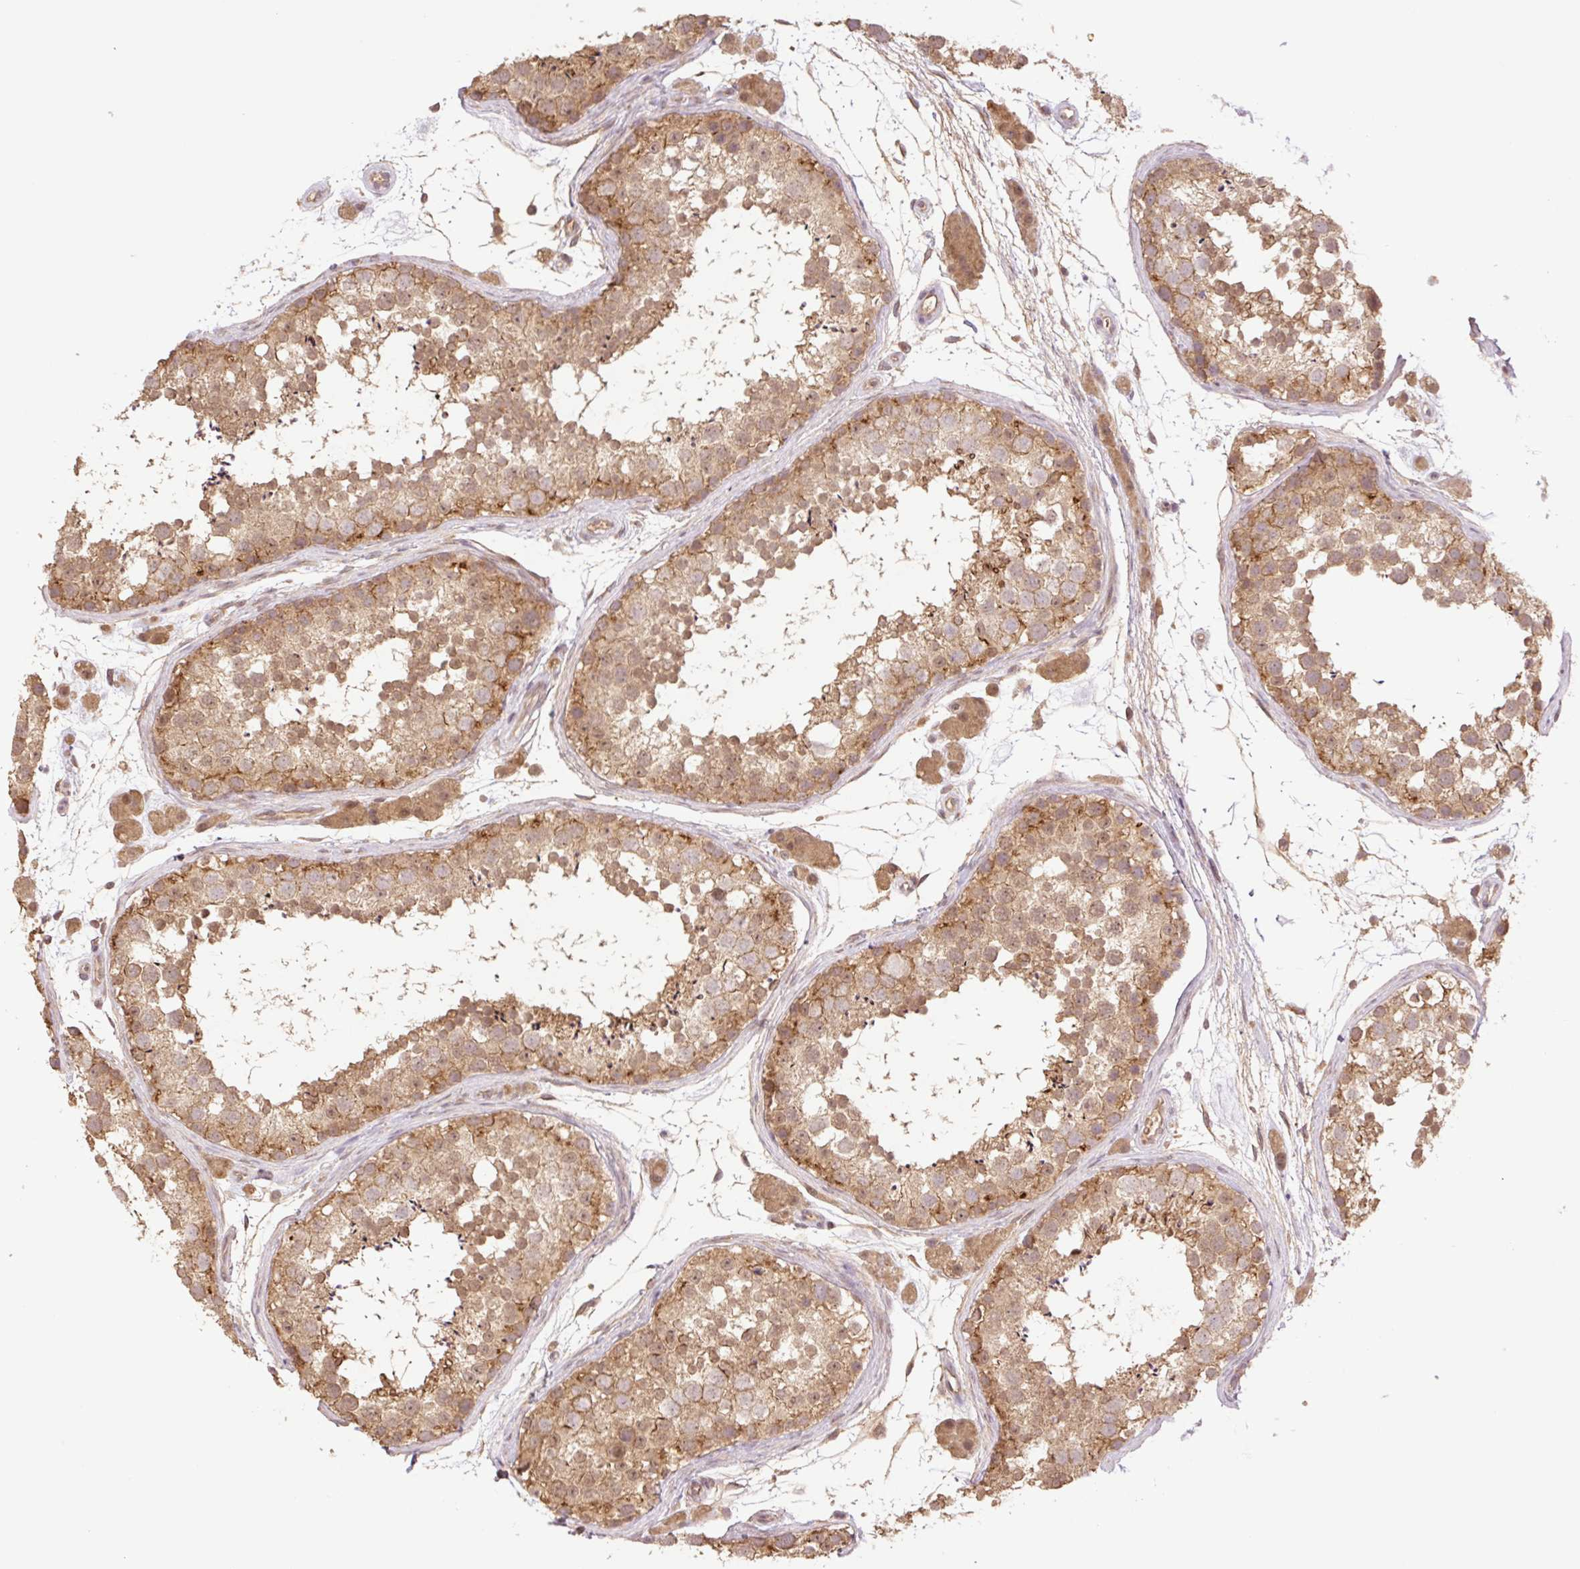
{"staining": {"intensity": "moderate", "quantity": ">75%", "location": "cytoplasmic/membranous"}, "tissue": "testis", "cell_type": "Cells in seminiferous ducts", "image_type": "normal", "snomed": [{"axis": "morphology", "description": "Normal tissue, NOS"}, {"axis": "topography", "description": "Testis"}], "caption": "The histopathology image demonstrates staining of unremarkable testis, revealing moderate cytoplasmic/membranous protein positivity (brown color) within cells in seminiferous ducts.", "gene": "YJU2B", "patient": {"sex": "male", "age": 41}}